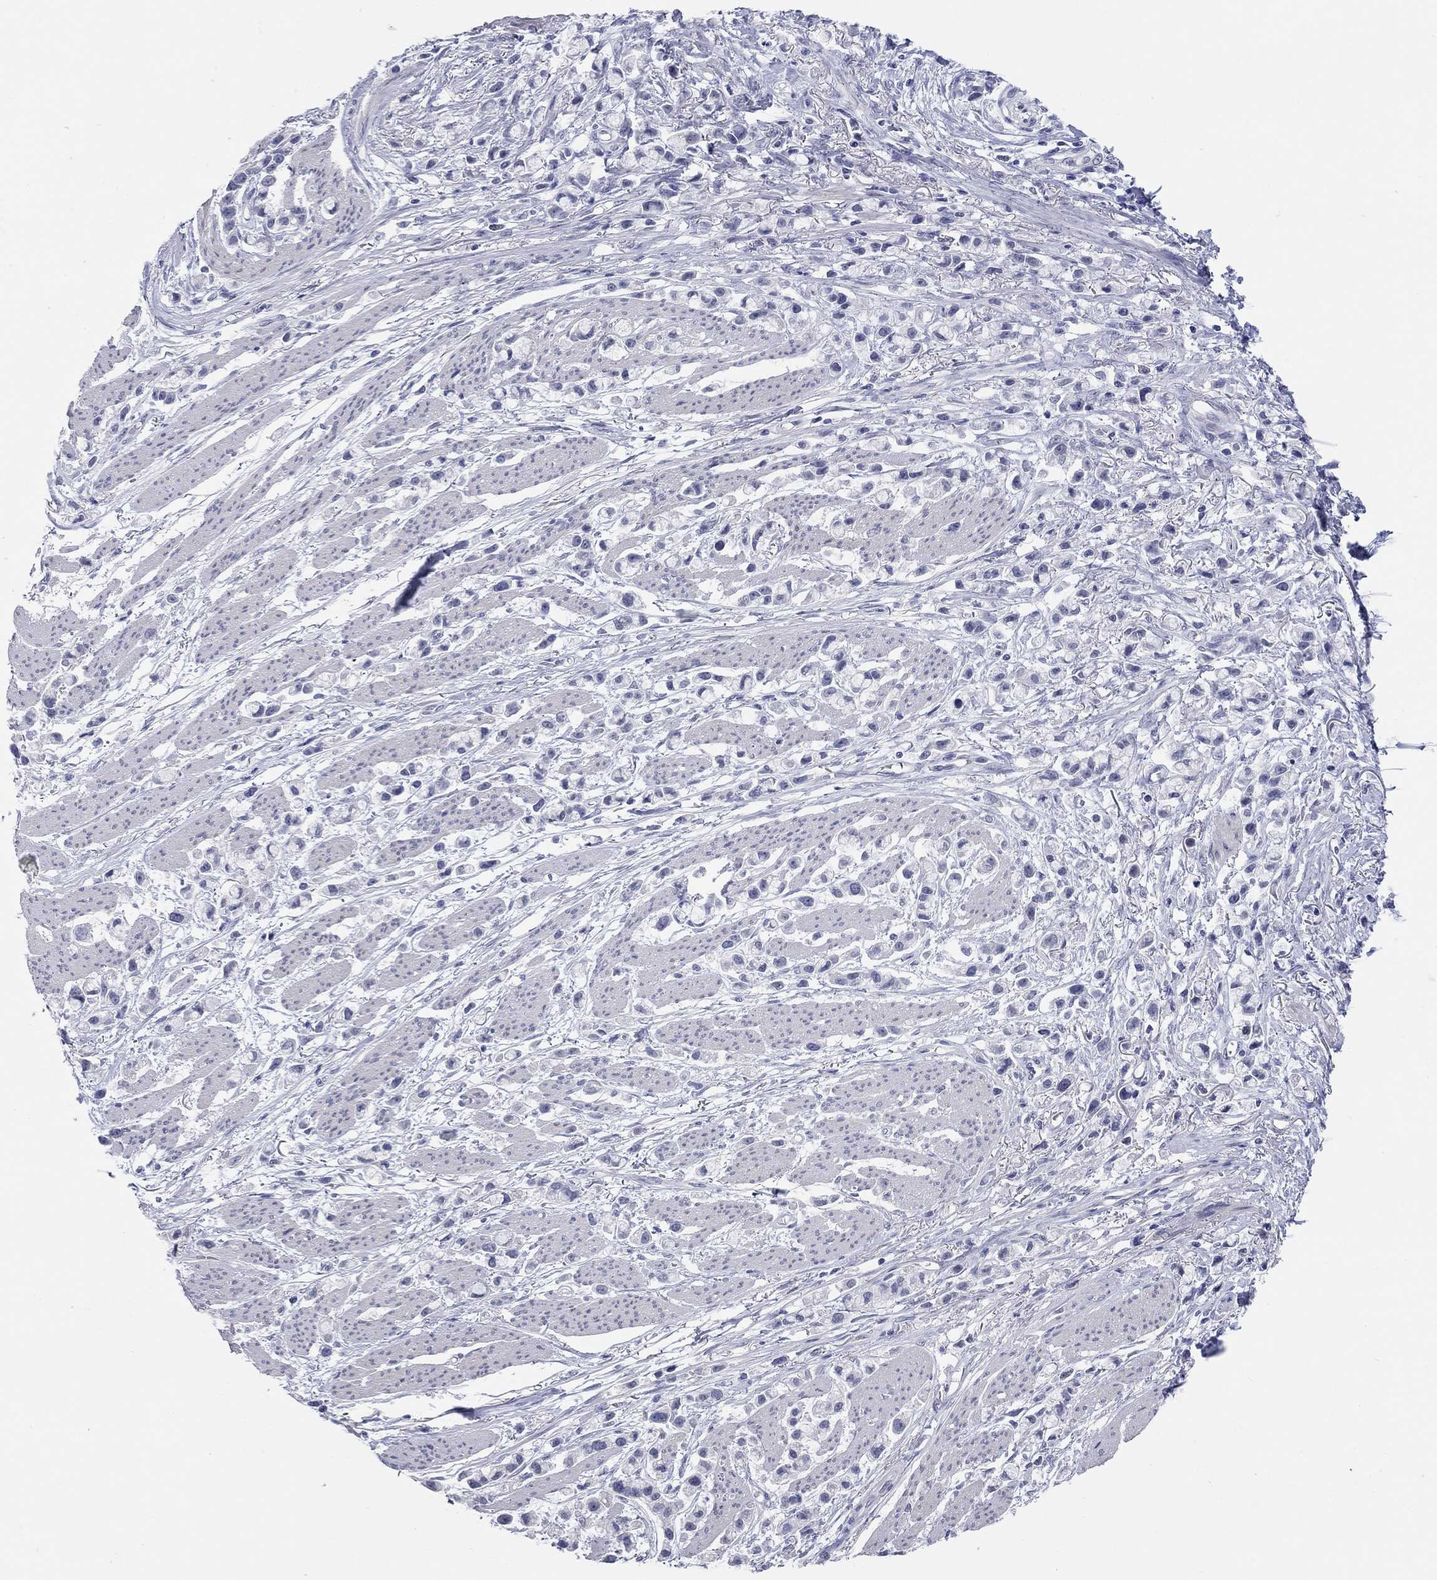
{"staining": {"intensity": "negative", "quantity": "none", "location": "none"}, "tissue": "stomach cancer", "cell_type": "Tumor cells", "image_type": "cancer", "snomed": [{"axis": "morphology", "description": "Adenocarcinoma, NOS"}, {"axis": "topography", "description": "Stomach"}], "caption": "This is an IHC micrograph of stomach cancer (adenocarcinoma). There is no positivity in tumor cells.", "gene": "WASF3", "patient": {"sex": "female", "age": 81}}